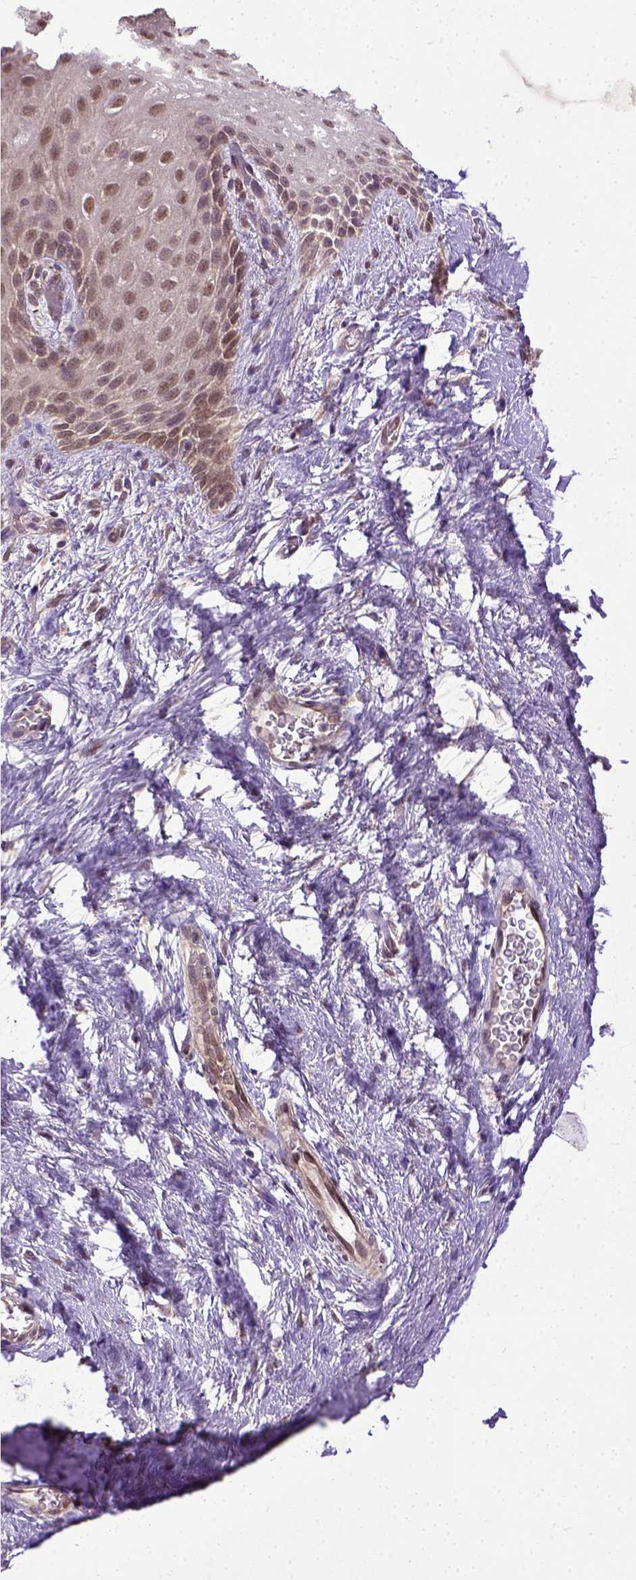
{"staining": {"intensity": "moderate", "quantity": ">75%", "location": "nuclear"}, "tissue": "skin", "cell_type": "Epidermal cells", "image_type": "normal", "snomed": [{"axis": "morphology", "description": "Normal tissue, NOS"}, {"axis": "topography", "description": "Anal"}], "caption": "Skin stained with DAB (3,3'-diaminobenzidine) immunohistochemistry reveals medium levels of moderate nuclear expression in approximately >75% of epidermal cells.", "gene": "UBA3", "patient": {"sex": "female", "age": 46}}